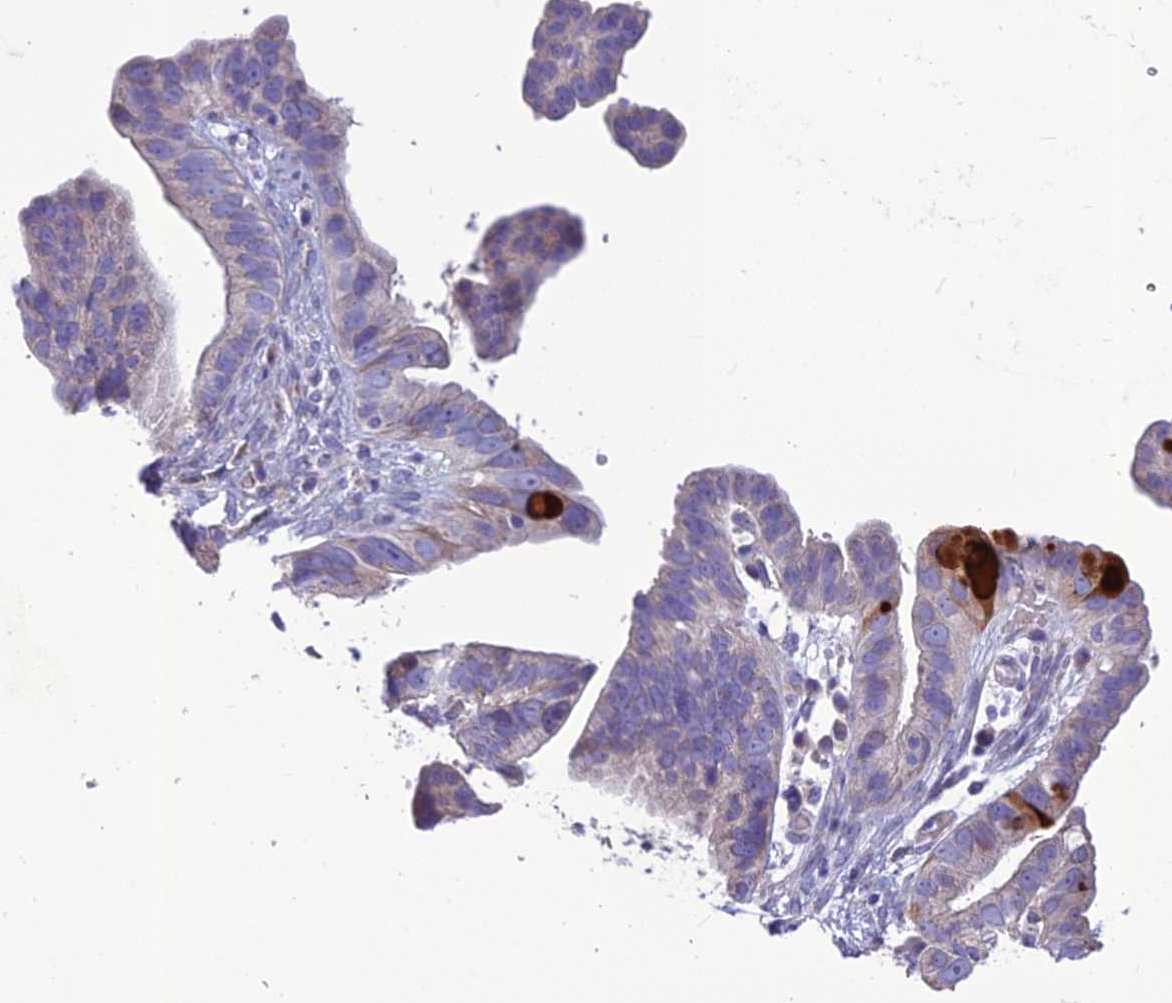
{"staining": {"intensity": "weak", "quantity": "<25%", "location": "cytoplasmic/membranous"}, "tissue": "ovarian cancer", "cell_type": "Tumor cells", "image_type": "cancer", "snomed": [{"axis": "morphology", "description": "Cystadenocarcinoma, serous, NOS"}, {"axis": "topography", "description": "Ovary"}], "caption": "Ovarian cancer was stained to show a protein in brown. There is no significant expression in tumor cells.", "gene": "BHMT2", "patient": {"sex": "female", "age": 56}}